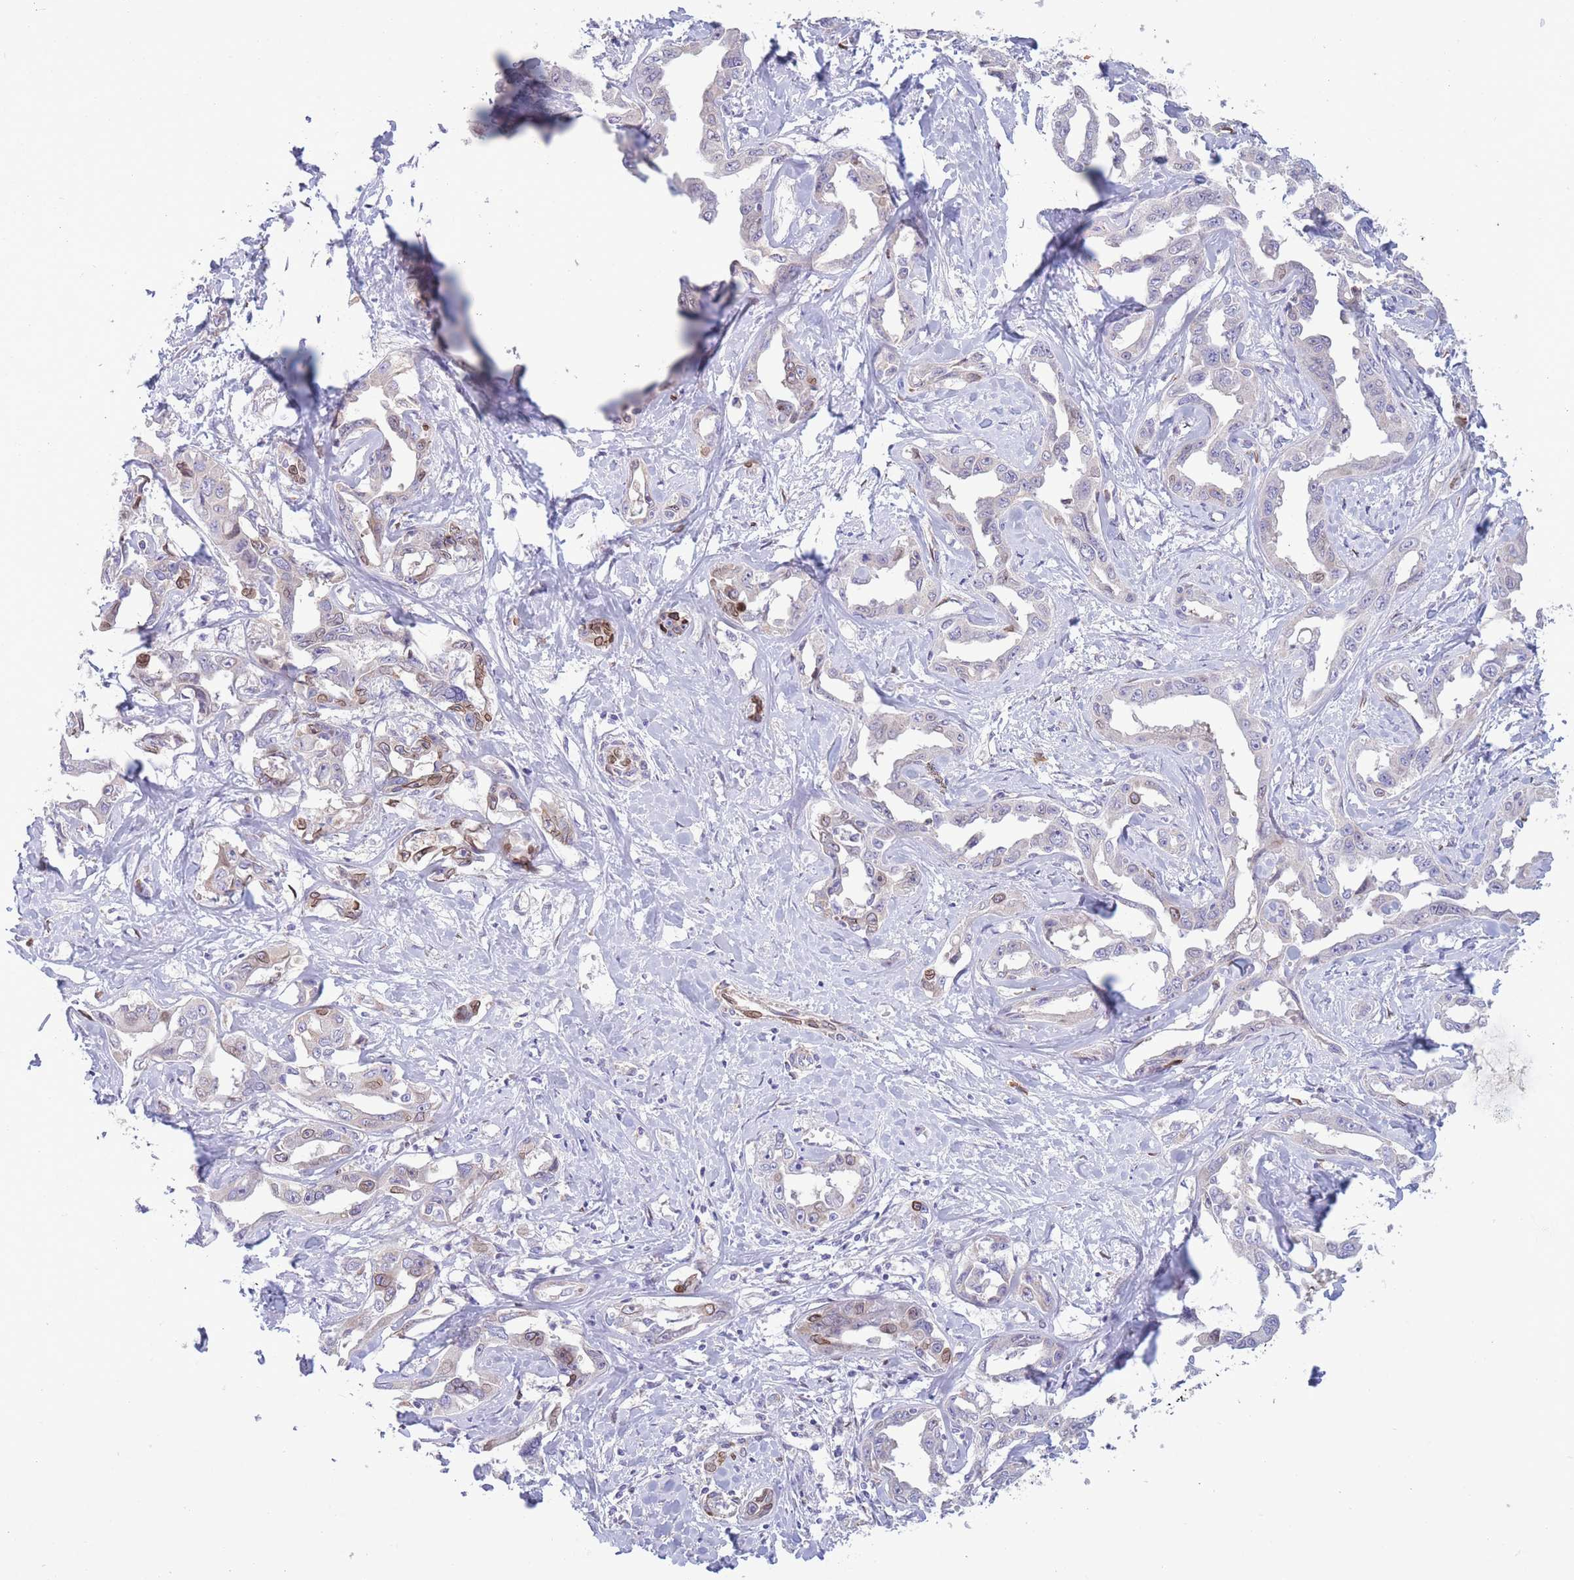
{"staining": {"intensity": "weak", "quantity": "<25%", "location": "cytoplasmic/membranous,nuclear"}, "tissue": "liver cancer", "cell_type": "Tumor cells", "image_type": "cancer", "snomed": [{"axis": "morphology", "description": "Cholangiocarcinoma"}, {"axis": "topography", "description": "Liver"}], "caption": "Micrograph shows no significant protein positivity in tumor cells of cholangiocarcinoma (liver). Nuclei are stained in blue.", "gene": "PDHA1", "patient": {"sex": "male", "age": 59}}